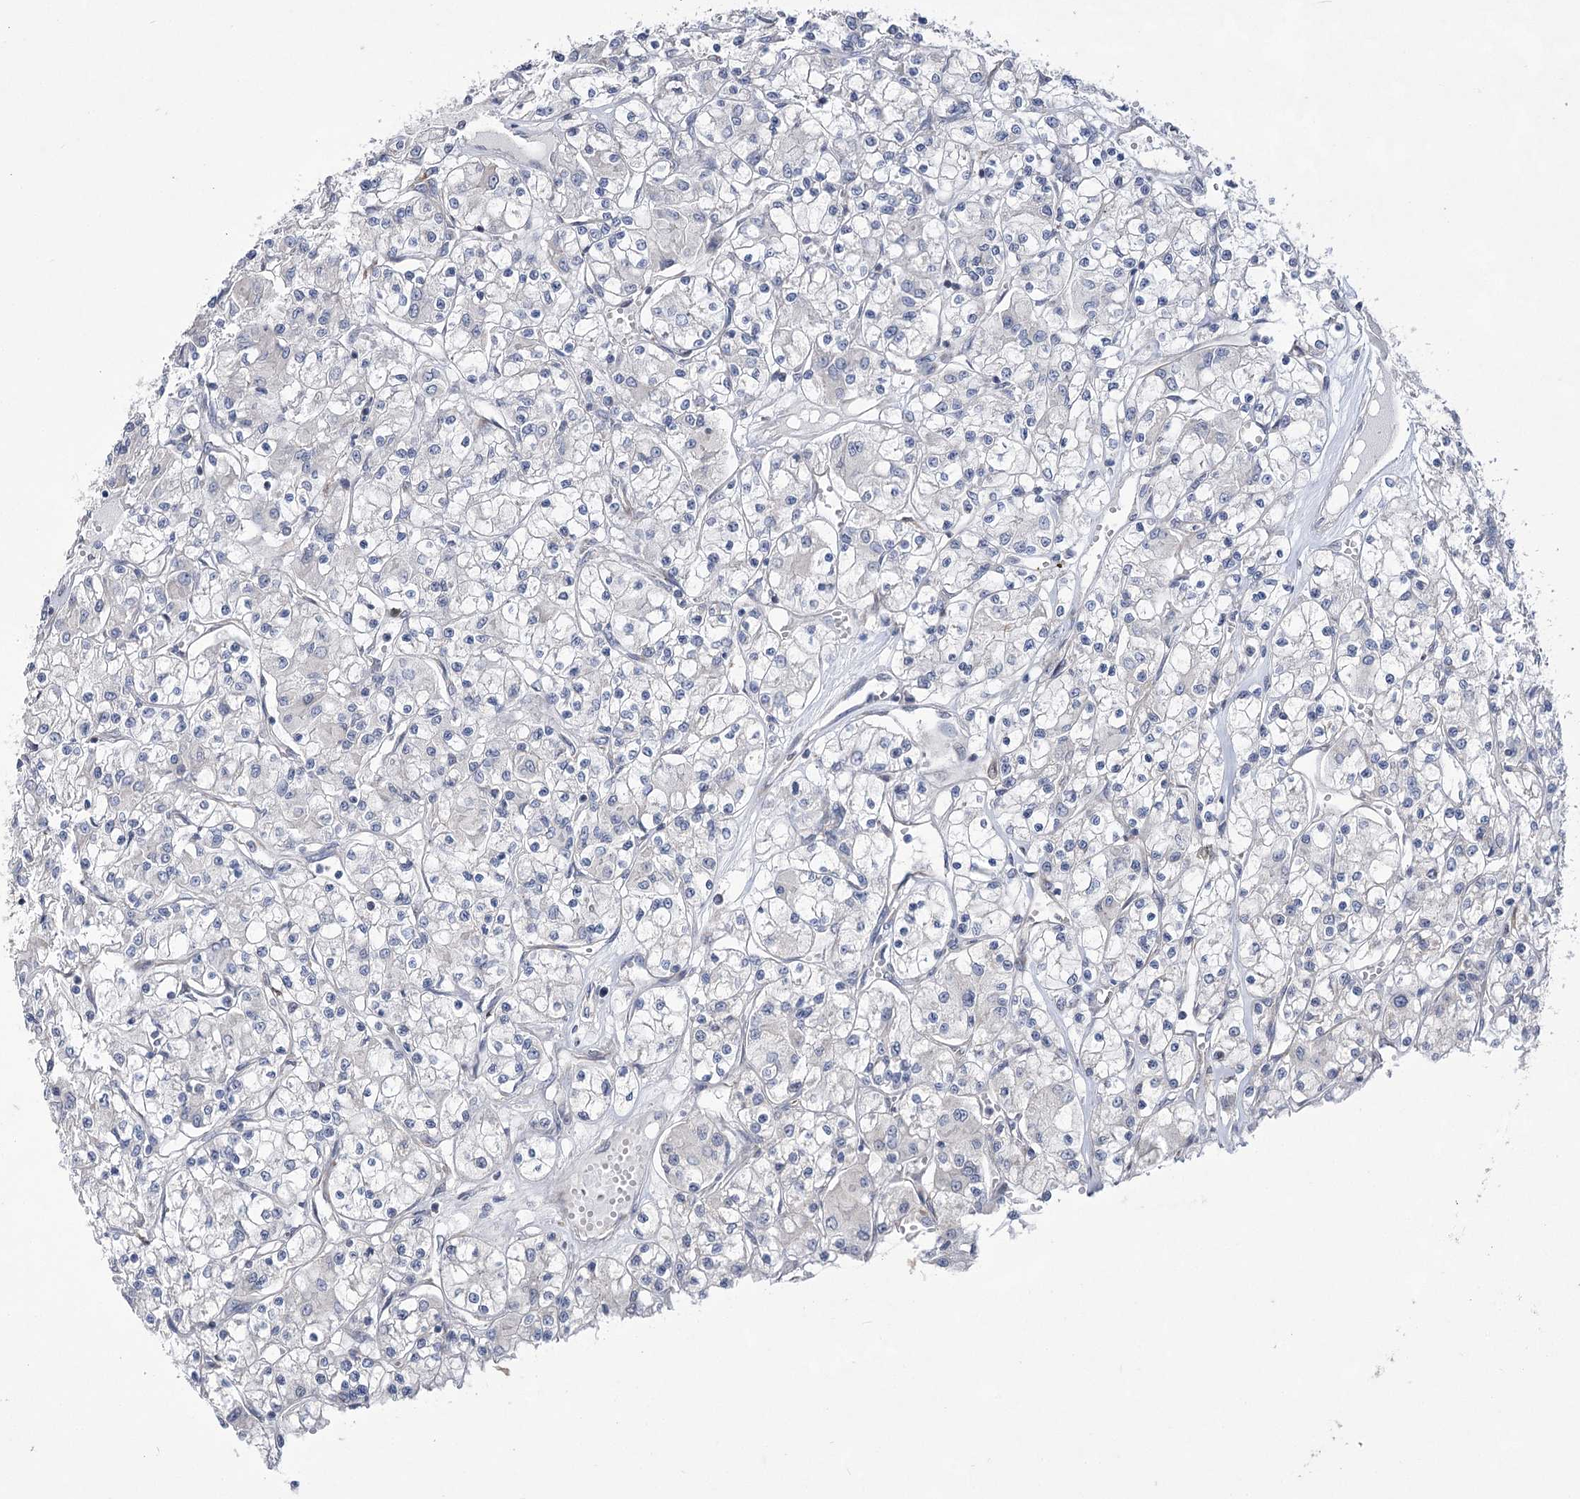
{"staining": {"intensity": "negative", "quantity": "none", "location": "none"}, "tissue": "renal cancer", "cell_type": "Tumor cells", "image_type": "cancer", "snomed": [{"axis": "morphology", "description": "Adenocarcinoma, NOS"}, {"axis": "topography", "description": "Kidney"}], "caption": "A photomicrograph of human renal cancer (adenocarcinoma) is negative for staining in tumor cells.", "gene": "PDHB", "patient": {"sex": "female", "age": 59}}